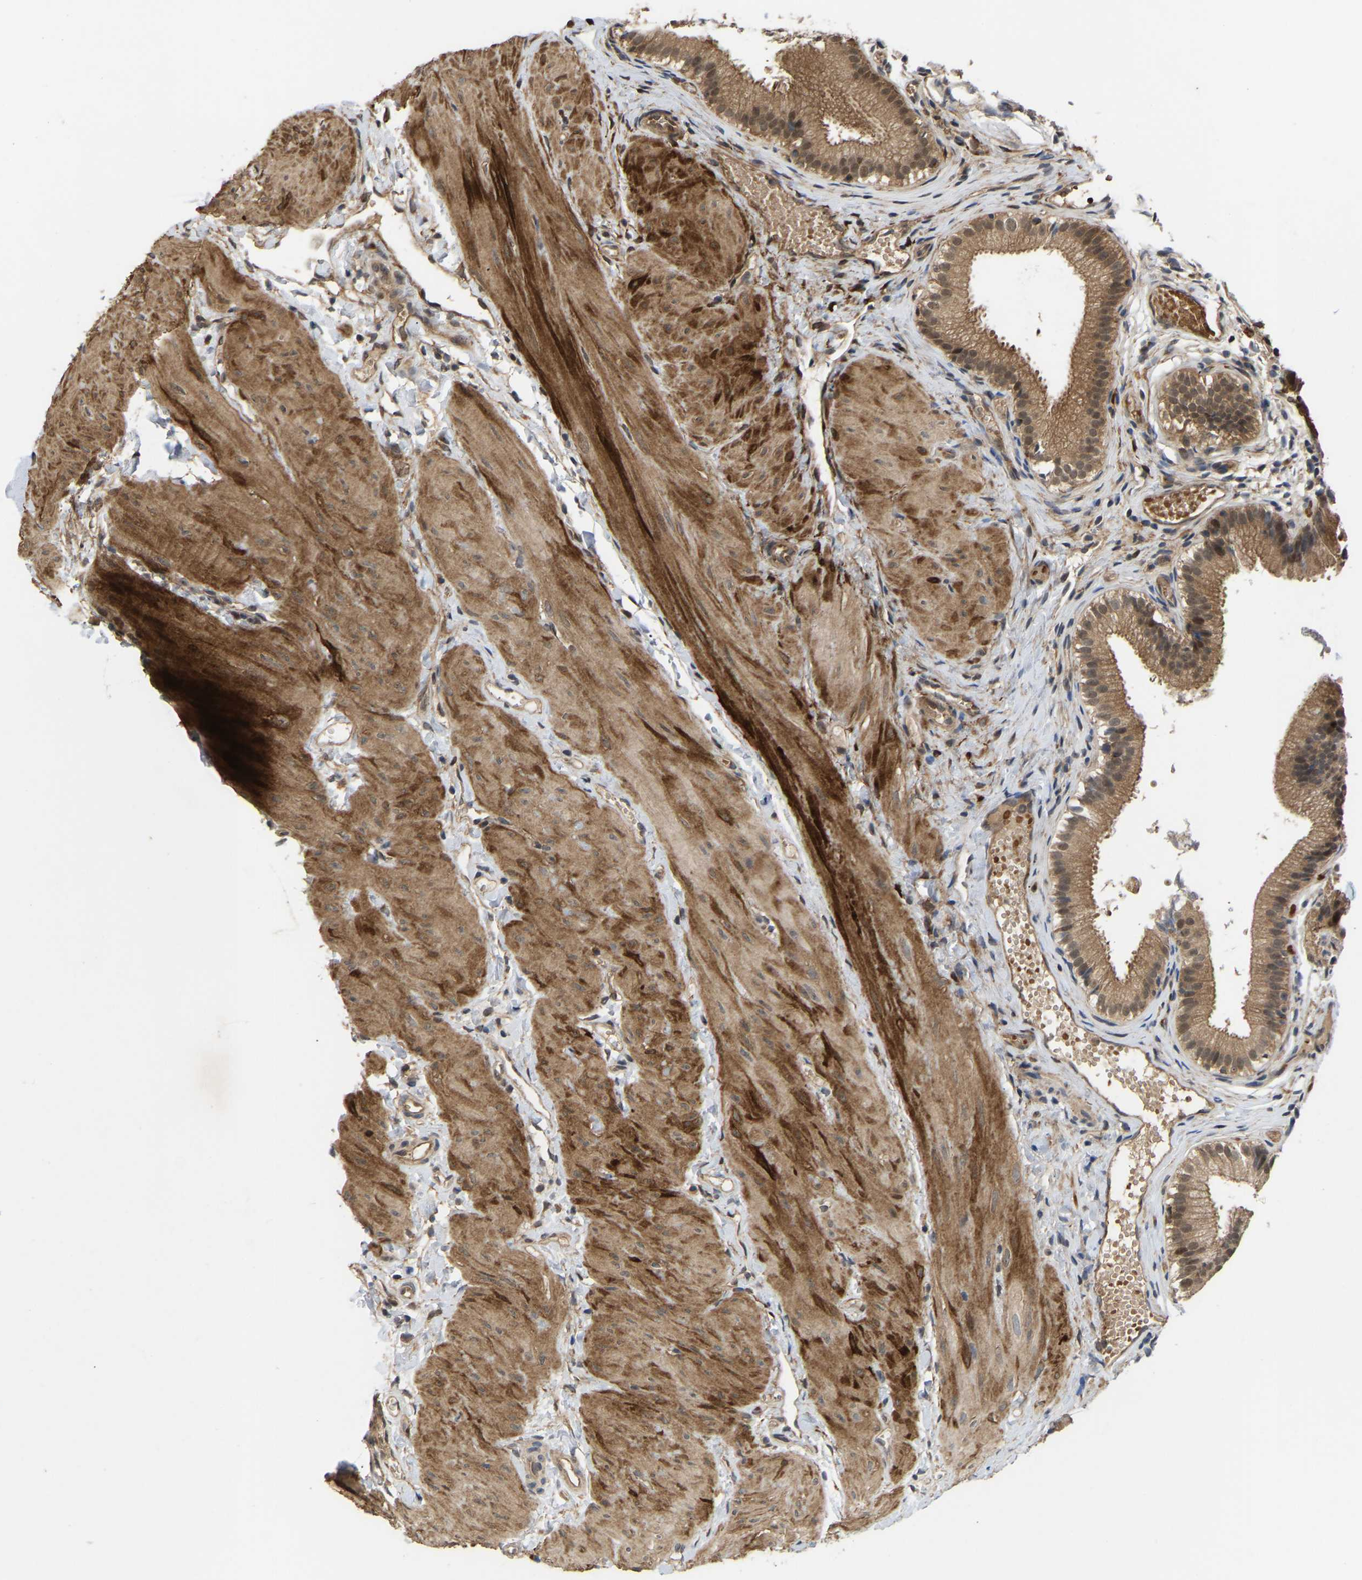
{"staining": {"intensity": "strong", "quantity": ">75%", "location": "cytoplasmic/membranous,nuclear"}, "tissue": "gallbladder", "cell_type": "Glandular cells", "image_type": "normal", "snomed": [{"axis": "morphology", "description": "Normal tissue, NOS"}, {"axis": "topography", "description": "Gallbladder"}], "caption": "High-power microscopy captured an immunohistochemistry (IHC) micrograph of unremarkable gallbladder, revealing strong cytoplasmic/membranous,nuclear positivity in about >75% of glandular cells. (DAB (3,3'-diaminobenzidine) = brown stain, brightfield microscopy at high magnification).", "gene": "LIMK2", "patient": {"sex": "female", "age": 26}}